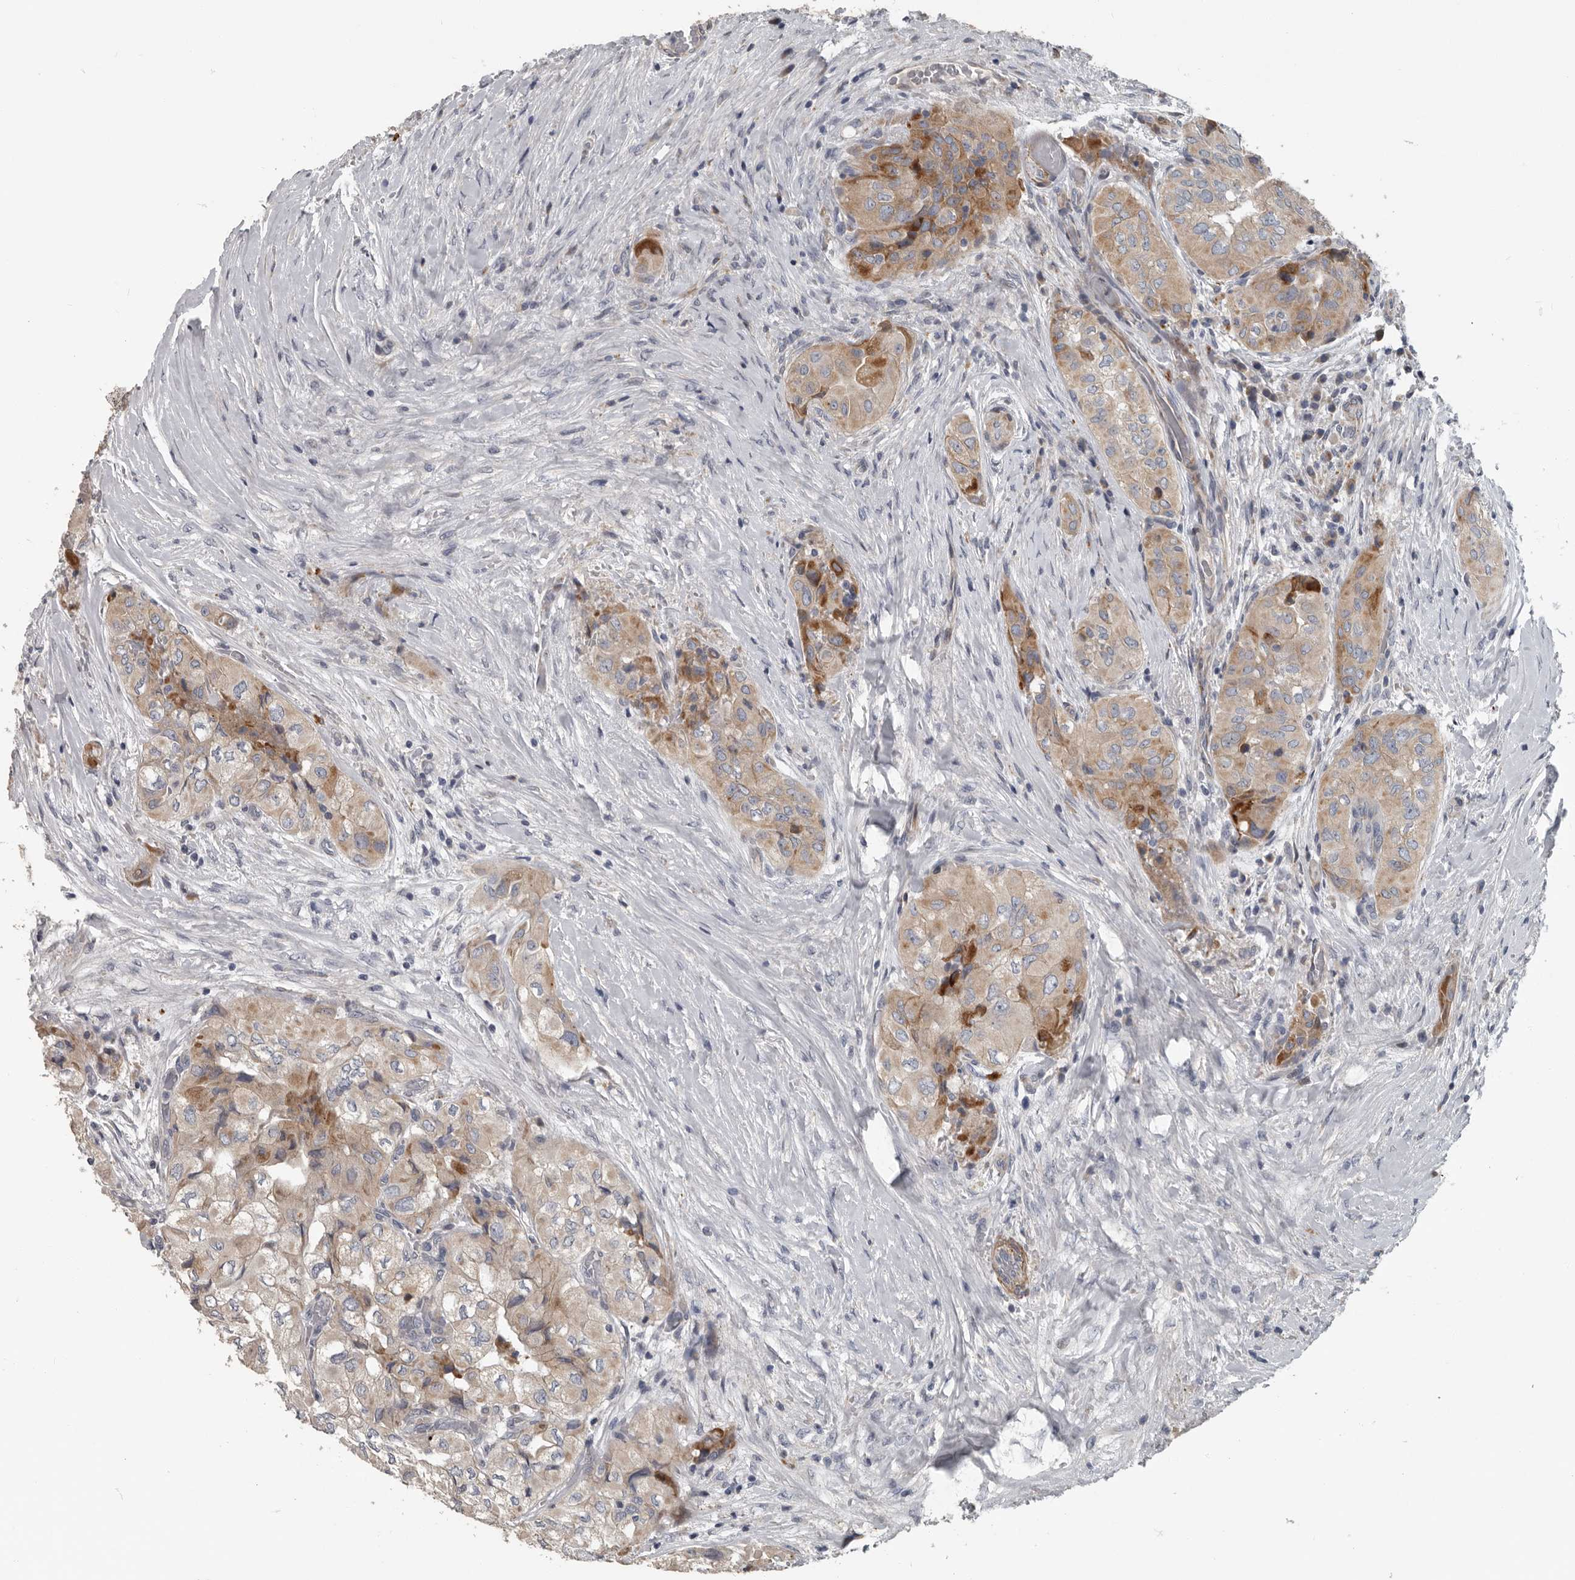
{"staining": {"intensity": "moderate", "quantity": "25%-75%", "location": "cytoplasmic/membranous"}, "tissue": "thyroid cancer", "cell_type": "Tumor cells", "image_type": "cancer", "snomed": [{"axis": "morphology", "description": "Papillary adenocarcinoma, NOS"}, {"axis": "topography", "description": "Thyroid gland"}], "caption": "Protein analysis of papillary adenocarcinoma (thyroid) tissue reveals moderate cytoplasmic/membranous positivity in about 25%-75% of tumor cells.", "gene": "DPY19L4", "patient": {"sex": "female", "age": 59}}